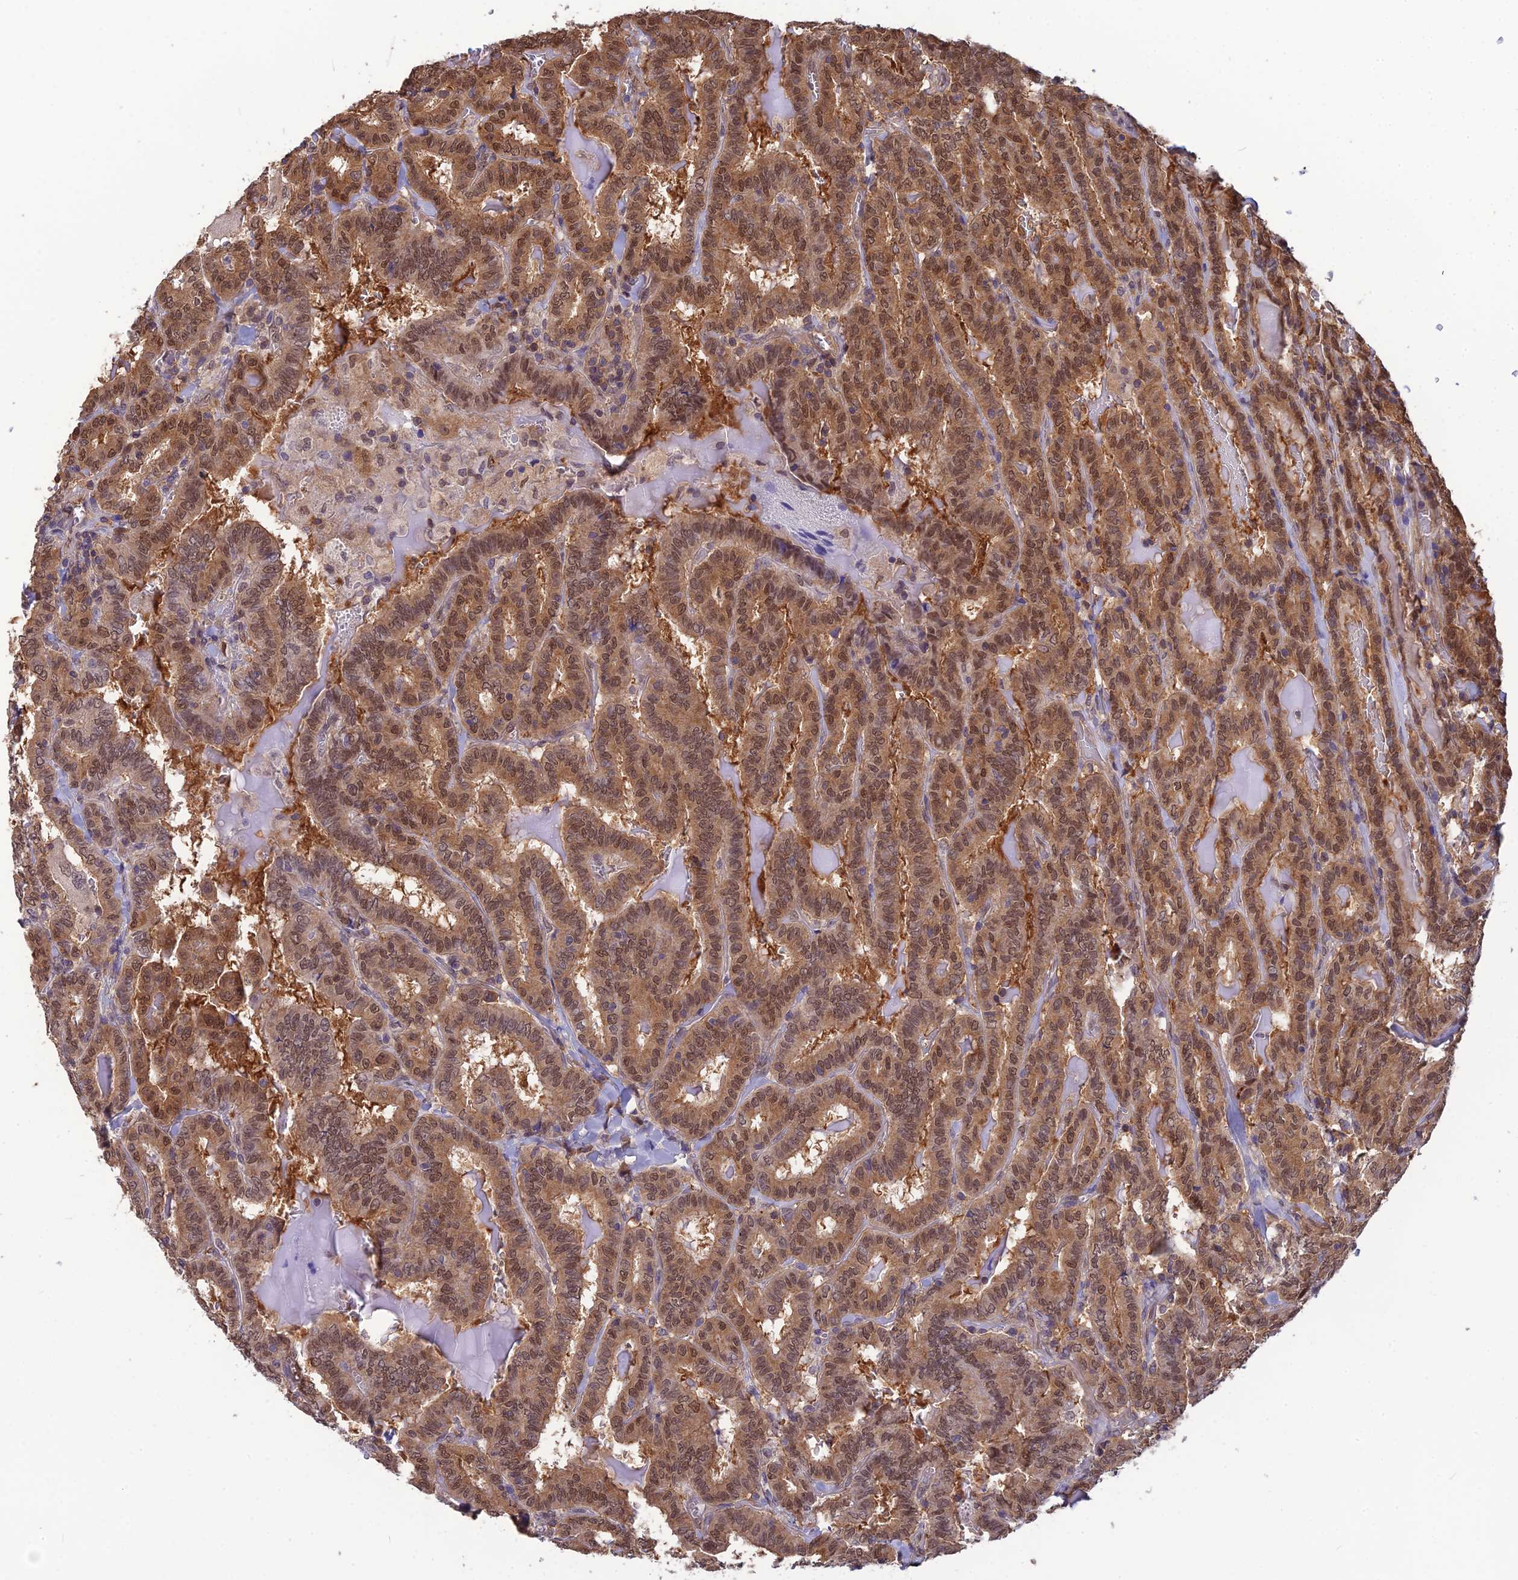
{"staining": {"intensity": "moderate", "quantity": ">75%", "location": "cytoplasmic/membranous,nuclear"}, "tissue": "thyroid cancer", "cell_type": "Tumor cells", "image_type": "cancer", "snomed": [{"axis": "morphology", "description": "Papillary adenocarcinoma, NOS"}, {"axis": "topography", "description": "Thyroid gland"}], "caption": "IHC photomicrograph of papillary adenocarcinoma (thyroid) stained for a protein (brown), which exhibits medium levels of moderate cytoplasmic/membranous and nuclear staining in approximately >75% of tumor cells.", "gene": "HINT1", "patient": {"sex": "female", "age": 72}}